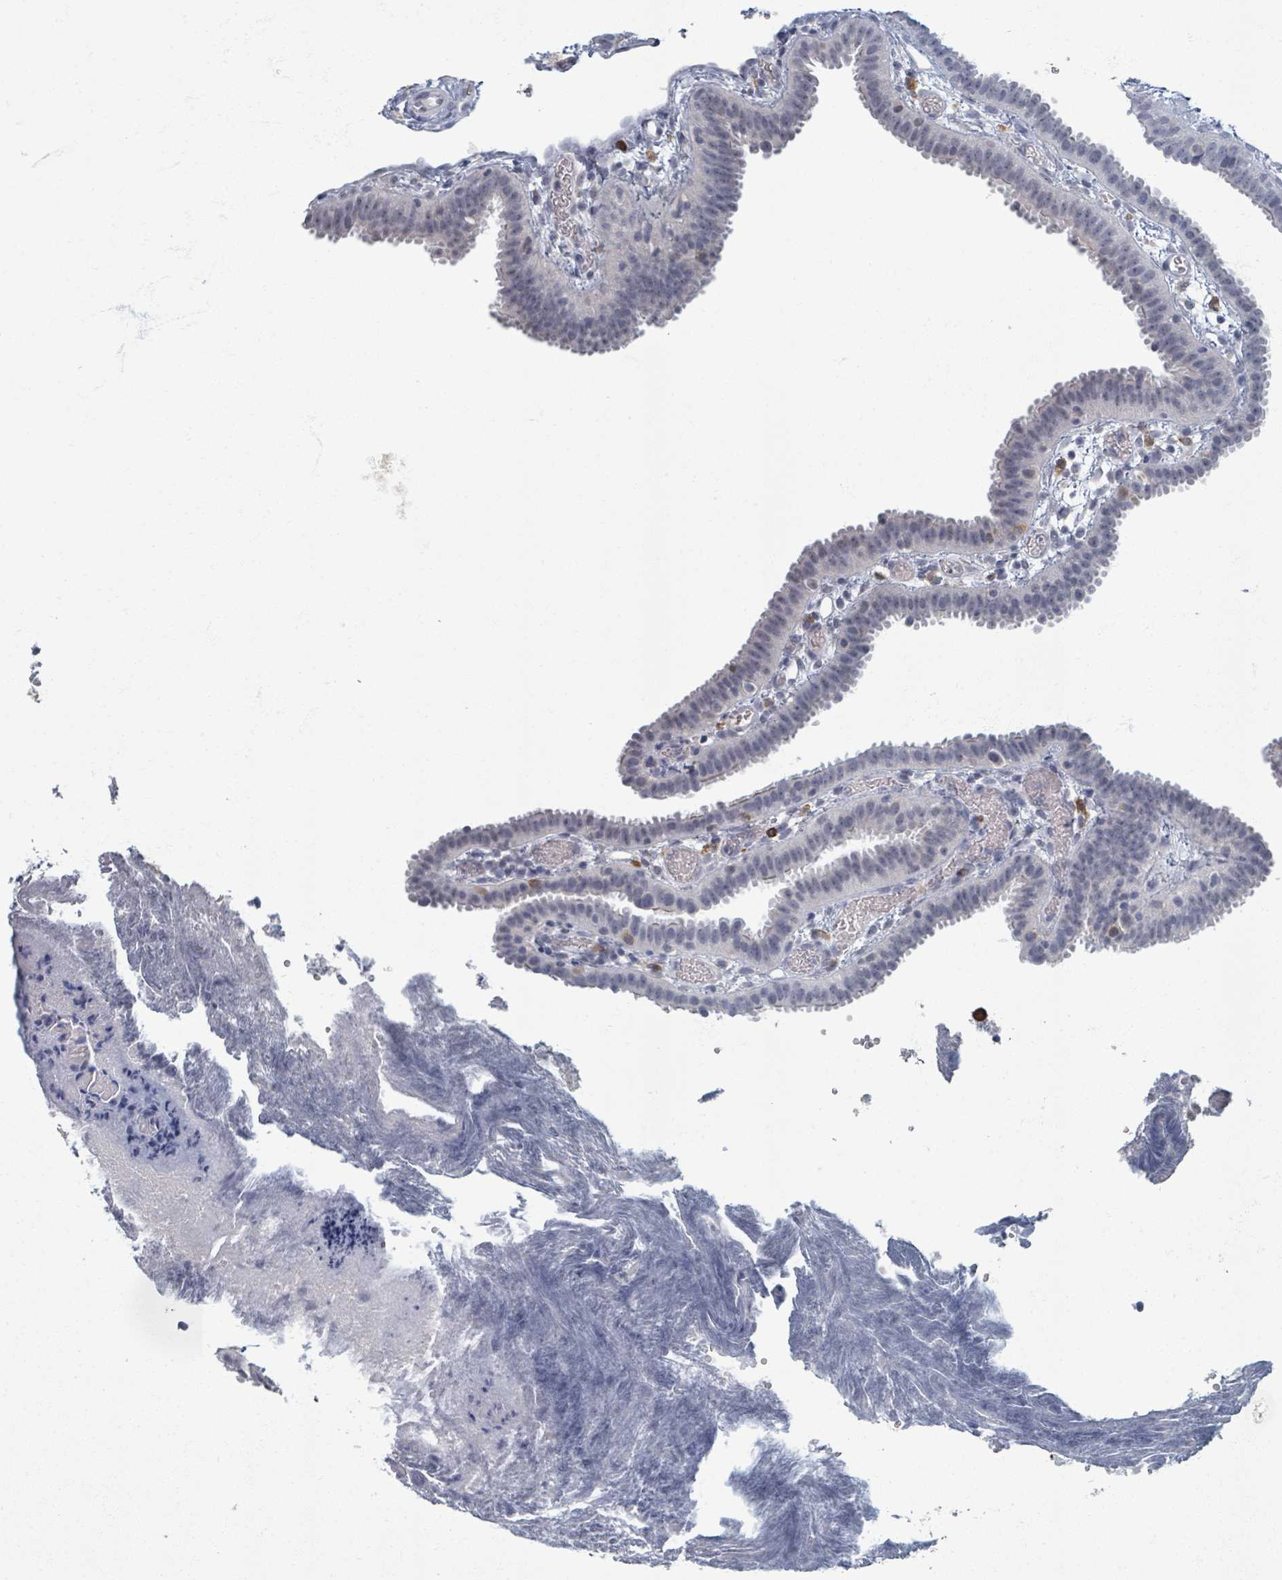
{"staining": {"intensity": "negative", "quantity": "none", "location": "none"}, "tissue": "fallopian tube", "cell_type": "Glandular cells", "image_type": "normal", "snomed": [{"axis": "morphology", "description": "Normal tissue, NOS"}, {"axis": "topography", "description": "Fallopian tube"}], "caption": "There is no significant staining in glandular cells of fallopian tube. (DAB (3,3'-diaminobenzidine) immunohistochemistry visualized using brightfield microscopy, high magnification).", "gene": "WNT11", "patient": {"sex": "female", "age": 37}}